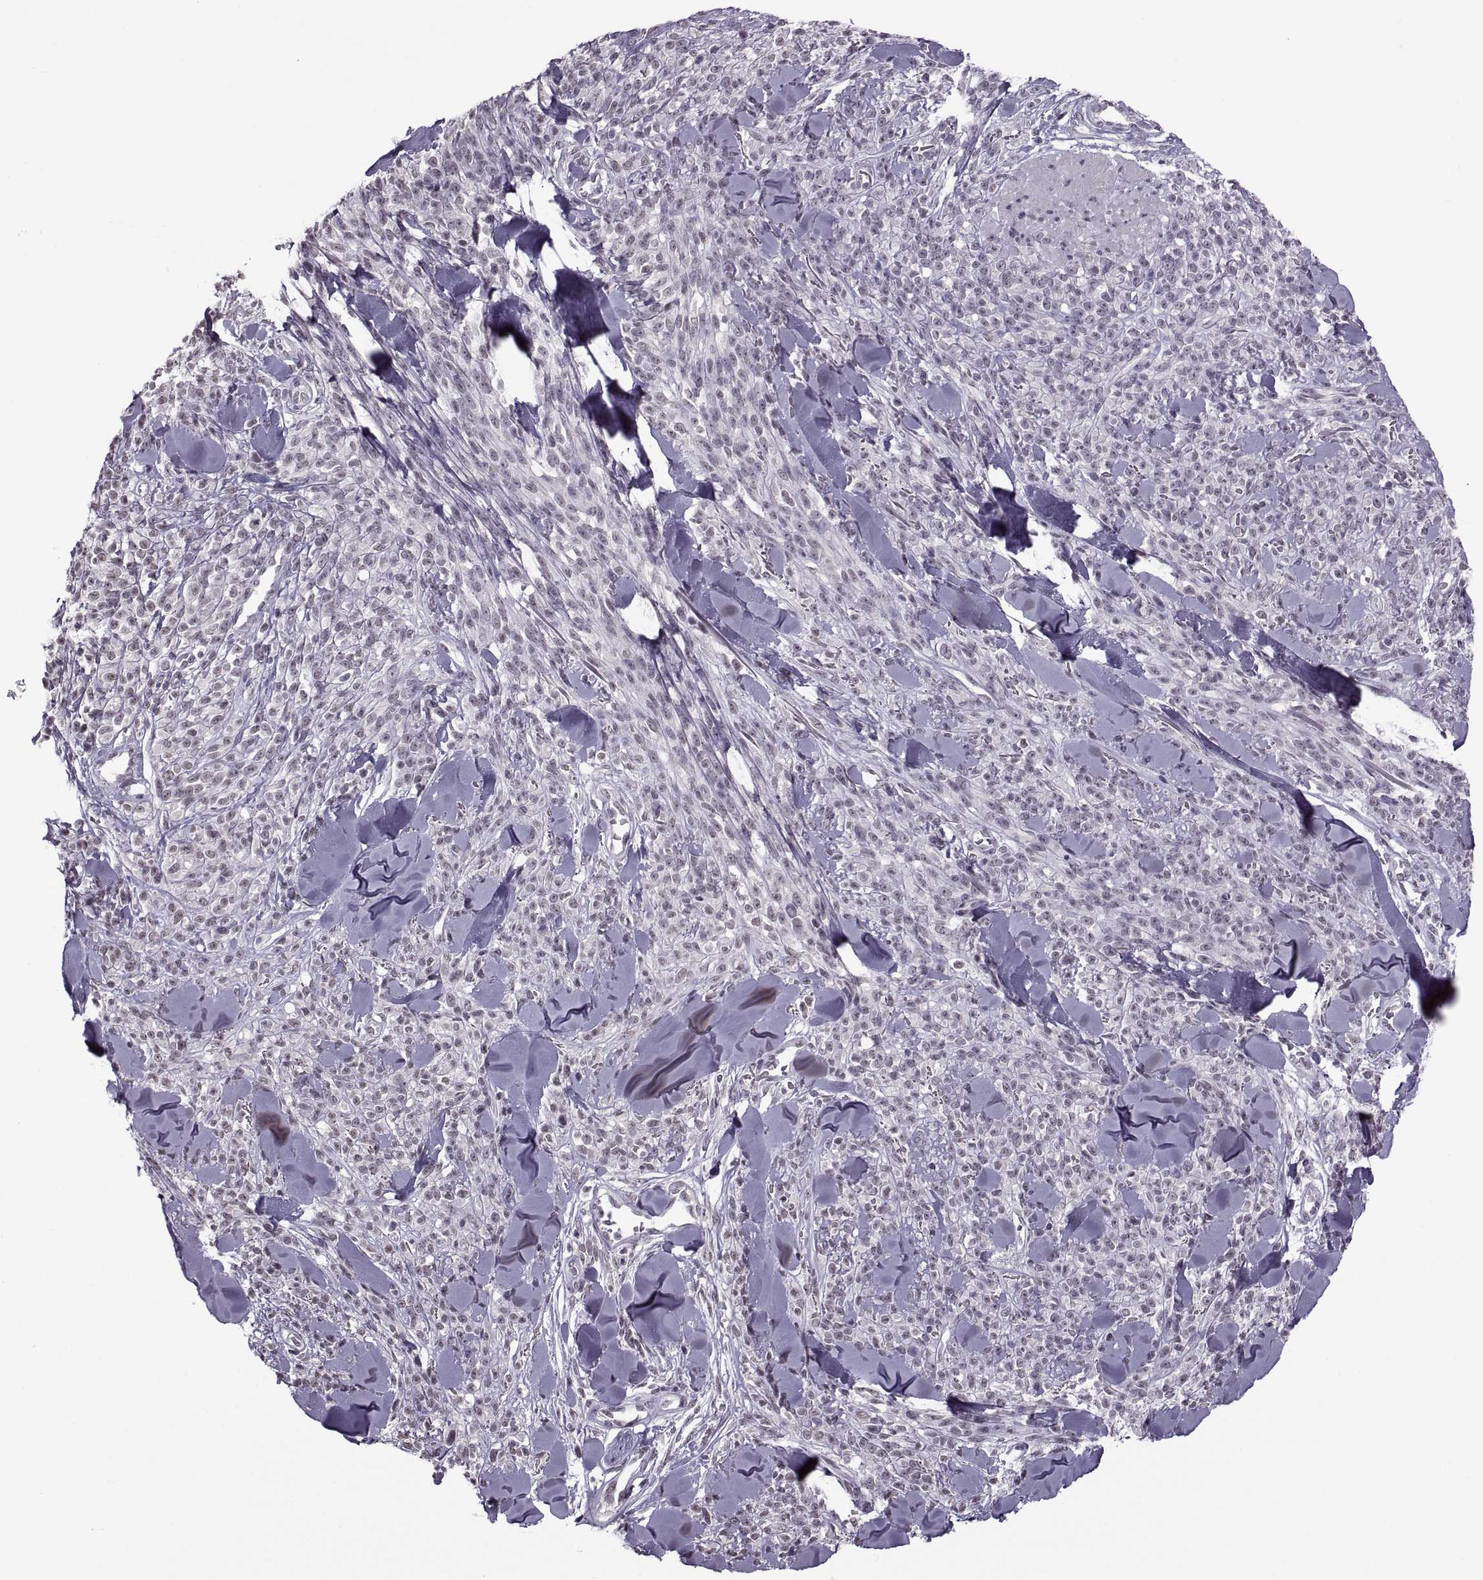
{"staining": {"intensity": "negative", "quantity": "none", "location": "none"}, "tissue": "melanoma", "cell_type": "Tumor cells", "image_type": "cancer", "snomed": [{"axis": "morphology", "description": "Malignant melanoma, NOS"}, {"axis": "topography", "description": "Skin"}, {"axis": "topography", "description": "Skin of trunk"}], "caption": "This micrograph is of melanoma stained with immunohistochemistry to label a protein in brown with the nuclei are counter-stained blue. There is no staining in tumor cells.", "gene": "OTP", "patient": {"sex": "male", "age": 74}}